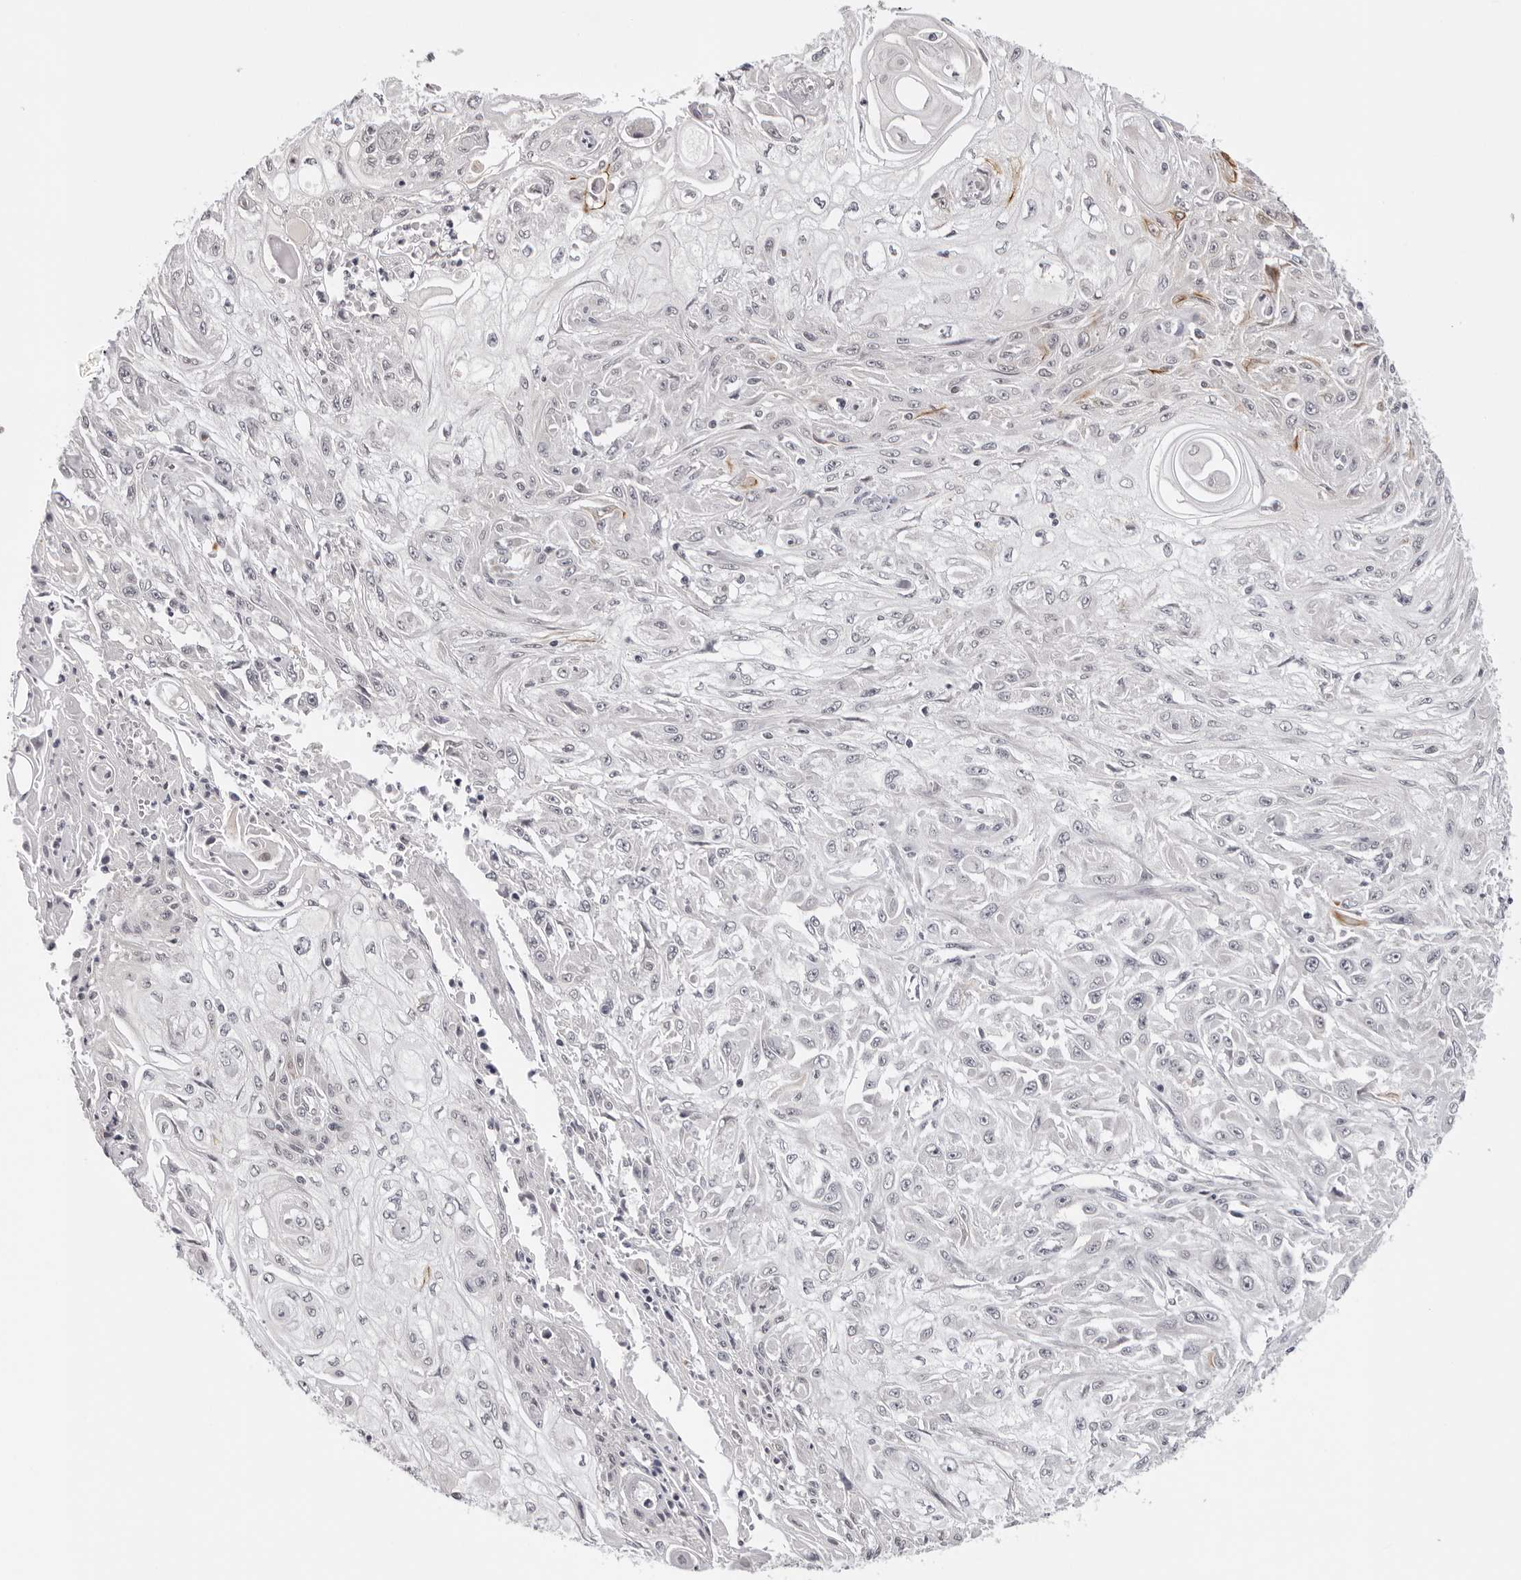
{"staining": {"intensity": "negative", "quantity": "none", "location": "none"}, "tissue": "skin cancer", "cell_type": "Tumor cells", "image_type": "cancer", "snomed": [{"axis": "morphology", "description": "Squamous cell carcinoma, NOS"}, {"axis": "morphology", "description": "Squamous cell carcinoma, metastatic, NOS"}, {"axis": "topography", "description": "Skin"}, {"axis": "topography", "description": "Lymph node"}], "caption": "This is an IHC micrograph of human metastatic squamous cell carcinoma (skin). There is no staining in tumor cells.", "gene": "PRUNE1", "patient": {"sex": "male", "age": 75}}